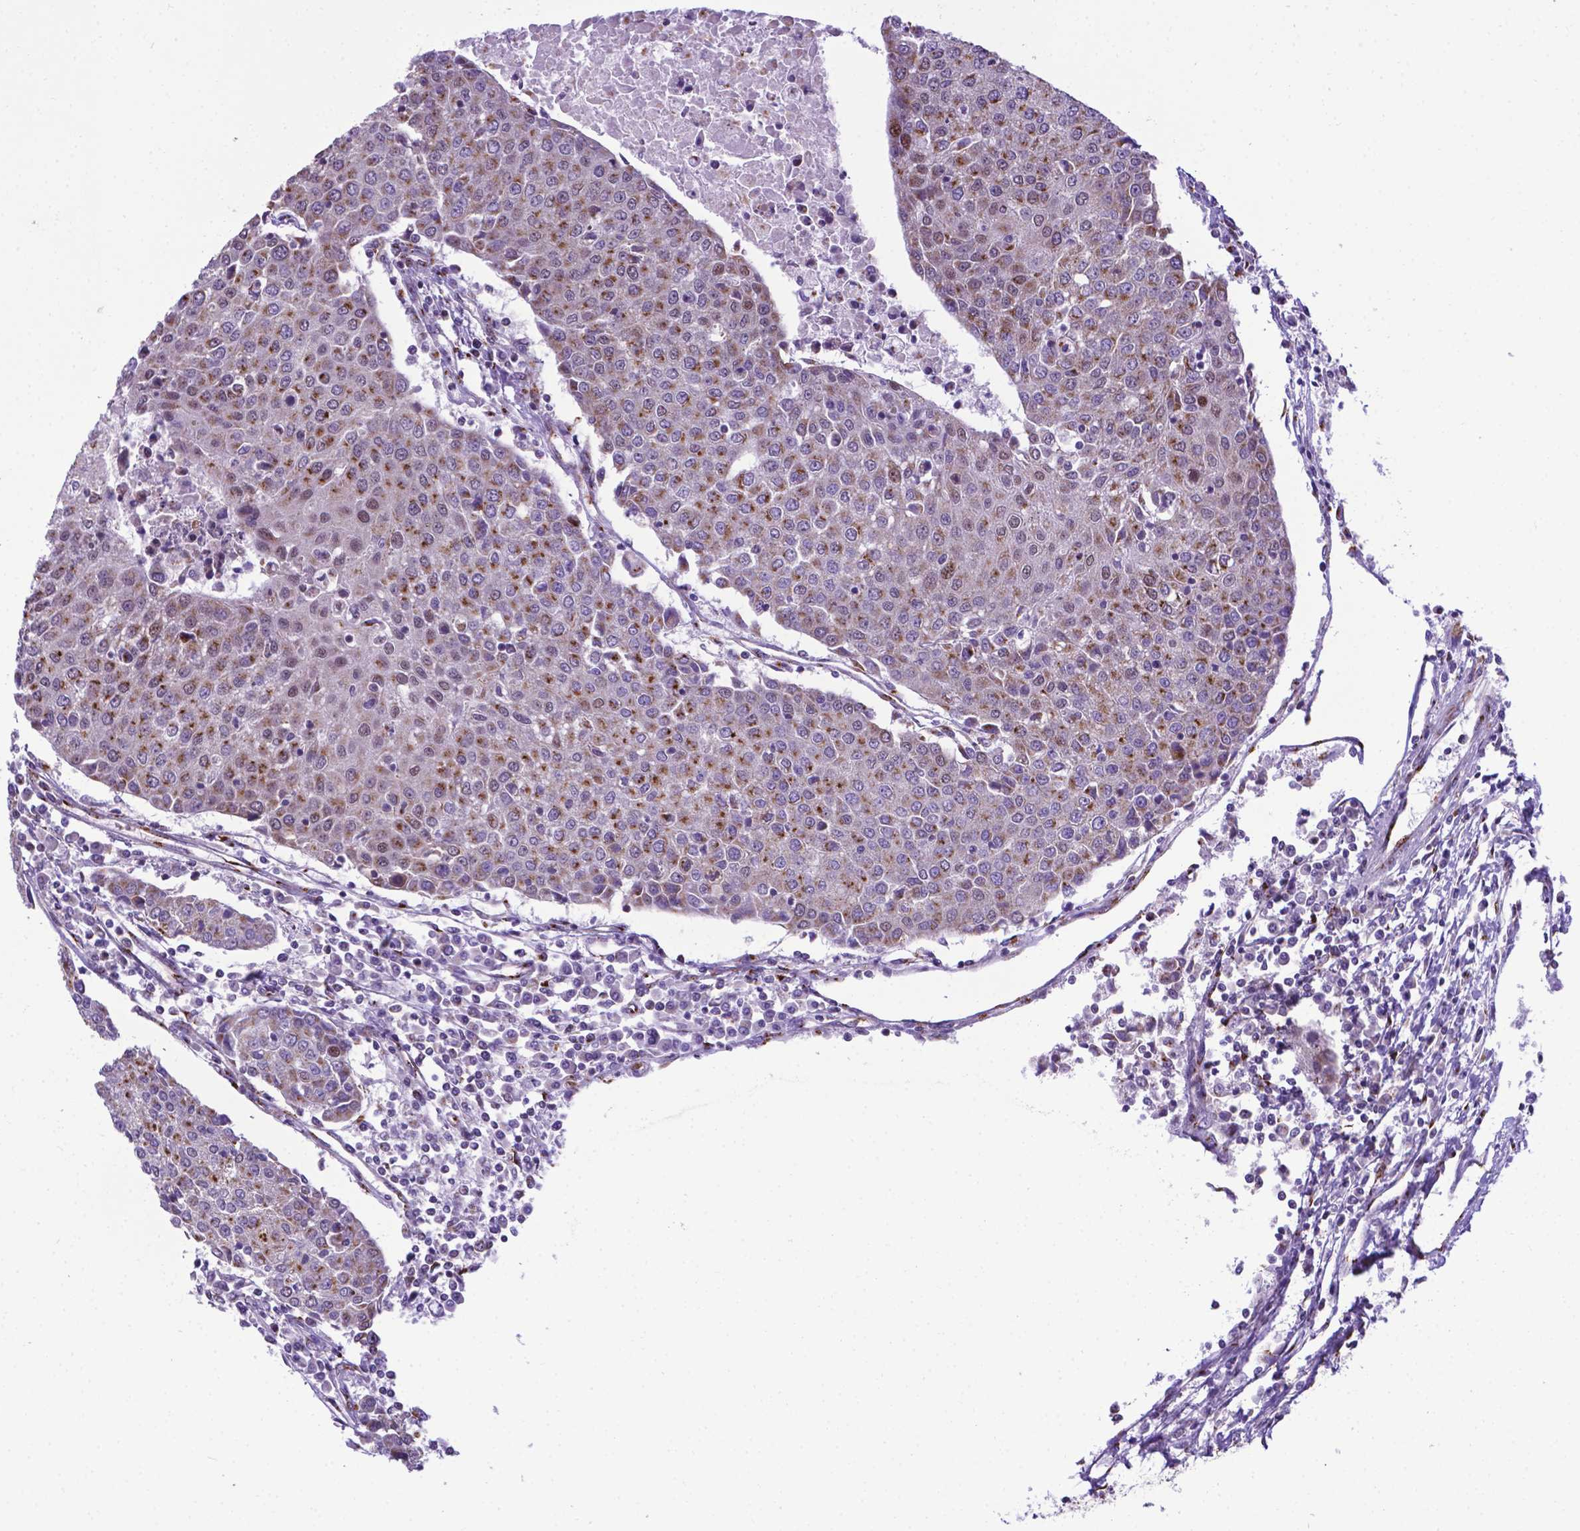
{"staining": {"intensity": "moderate", "quantity": "25%-75%", "location": "cytoplasmic/membranous"}, "tissue": "urothelial cancer", "cell_type": "Tumor cells", "image_type": "cancer", "snomed": [{"axis": "morphology", "description": "Urothelial carcinoma, High grade"}, {"axis": "topography", "description": "Urinary bladder"}], "caption": "Protein expression analysis of high-grade urothelial carcinoma reveals moderate cytoplasmic/membranous staining in about 25%-75% of tumor cells. (brown staining indicates protein expression, while blue staining denotes nuclei).", "gene": "MRPL10", "patient": {"sex": "female", "age": 85}}